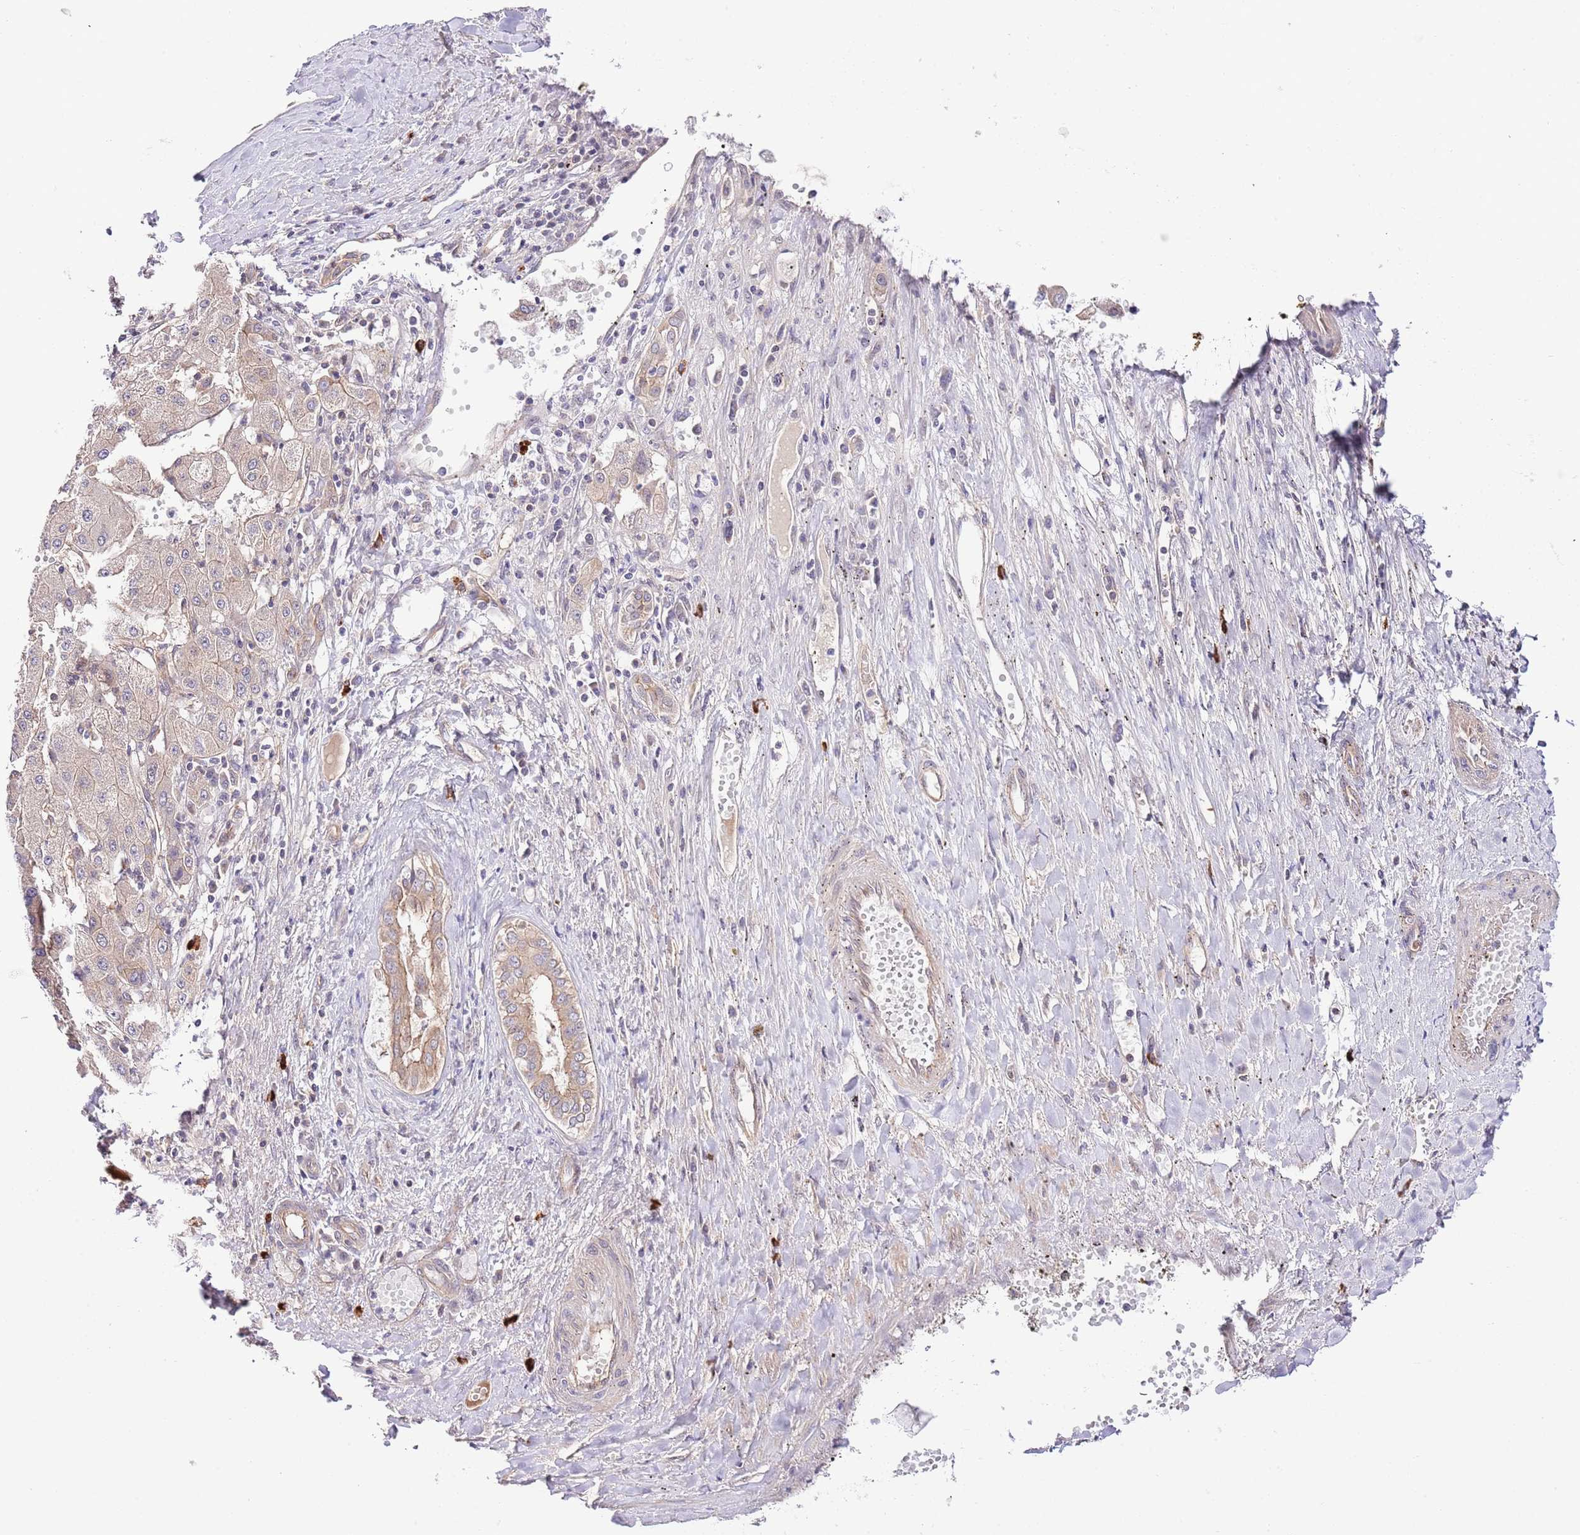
{"staining": {"intensity": "negative", "quantity": "none", "location": "none"}, "tissue": "liver cancer", "cell_type": "Tumor cells", "image_type": "cancer", "snomed": [{"axis": "morphology", "description": "Carcinoma, Hepatocellular, NOS"}, {"axis": "topography", "description": "Liver"}], "caption": "The immunohistochemistry histopathology image has no significant expression in tumor cells of liver cancer (hepatocellular carcinoma) tissue.", "gene": "DONSON", "patient": {"sex": "male", "age": 72}}